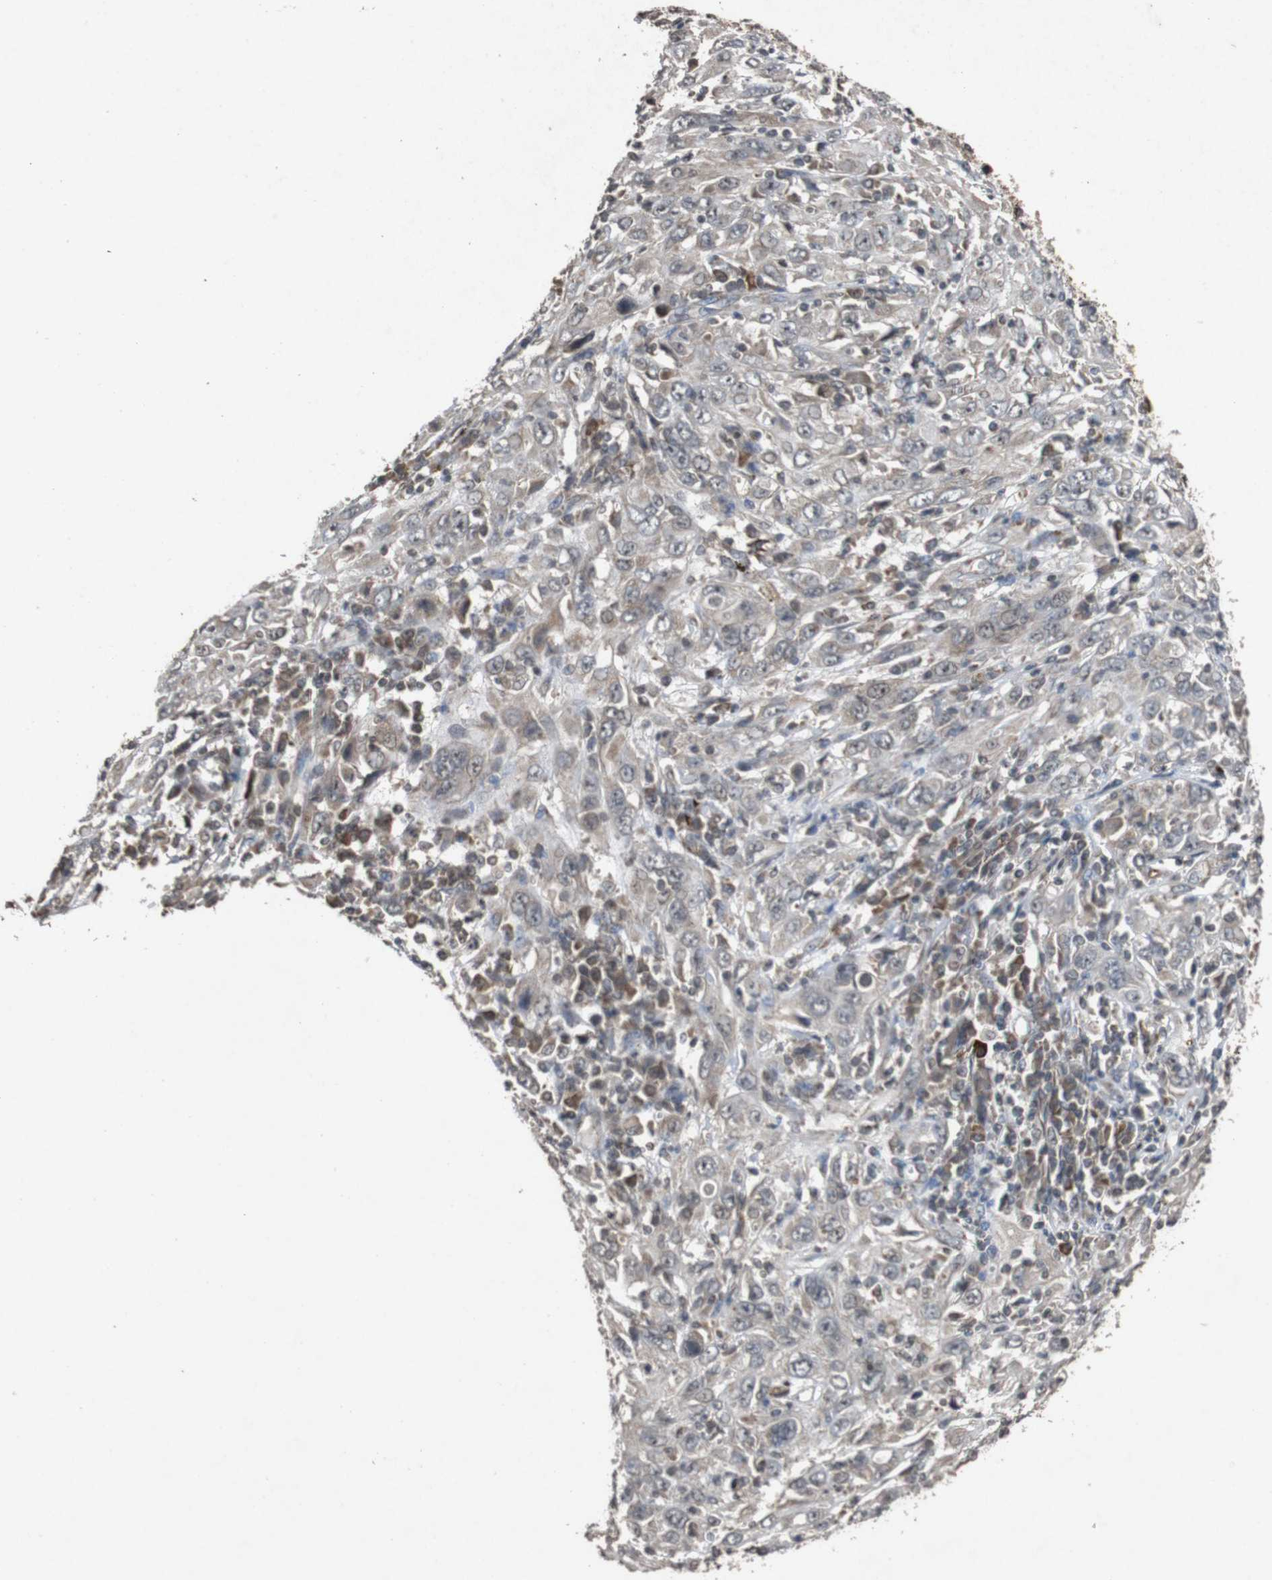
{"staining": {"intensity": "weak", "quantity": "<25%", "location": "cytoplasmic/membranous"}, "tissue": "cervical cancer", "cell_type": "Tumor cells", "image_type": "cancer", "snomed": [{"axis": "morphology", "description": "Squamous cell carcinoma, NOS"}, {"axis": "topography", "description": "Cervix"}], "caption": "Tumor cells show no significant protein expression in squamous cell carcinoma (cervical).", "gene": "SORL1", "patient": {"sex": "female", "age": 46}}